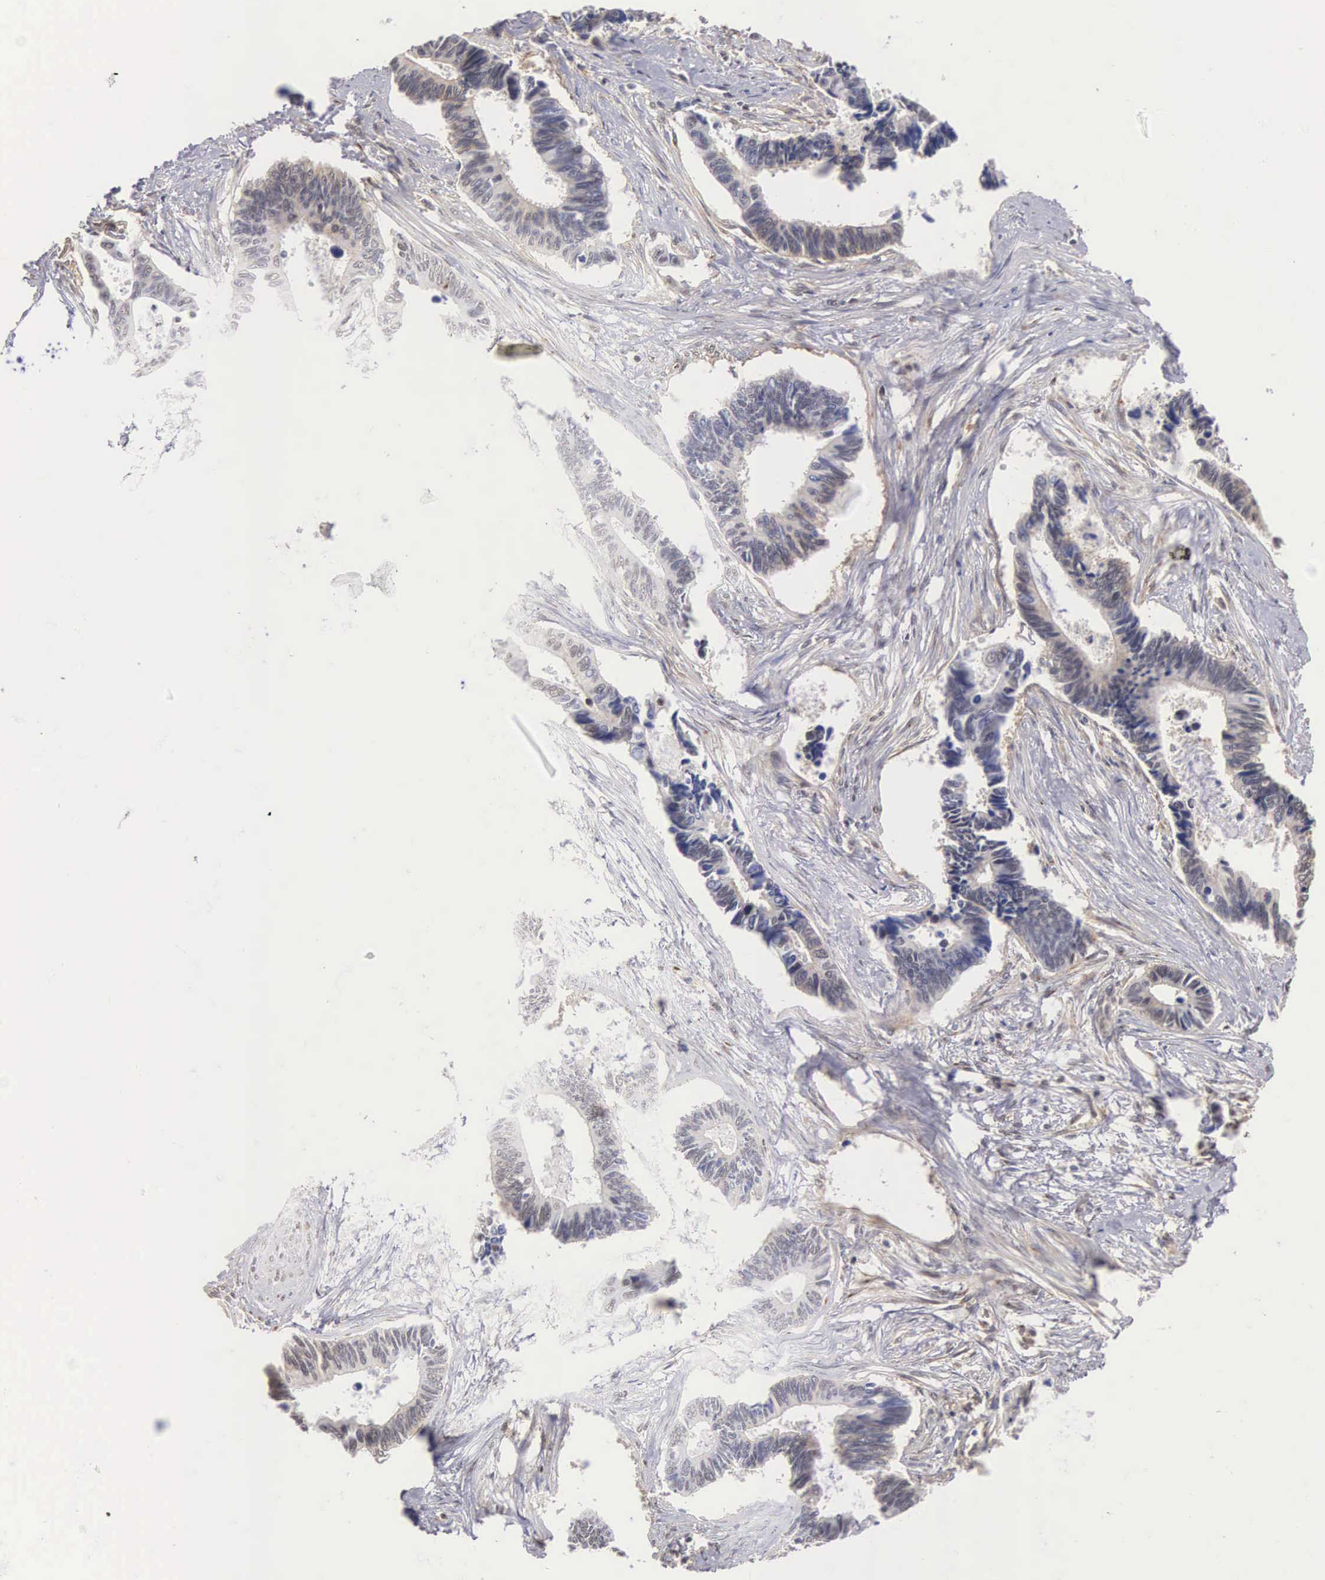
{"staining": {"intensity": "negative", "quantity": "none", "location": "none"}, "tissue": "pancreatic cancer", "cell_type": "Tumor cells", "image_type": "cancer", "snomed": [{"axis": "morphology", "description": "Adenocarcinoma, NOS"}, {"axis": "topography", "description": "Pancreas"}], "caption": "This micrograph is of adenocarcinoma (pancreatic) stained with immunohistochemistry (IHC) to label a protein in brown with the nuclei are counter-stained blue. There is no expression in tumor cells. (Stains: DAB immunohistochemistry with hematoxylin counter stain, Microscopy: brightfield microscopy at high magnification).", "gene": "NR4A2", "patient": {"sex": "female", "age": 64}}